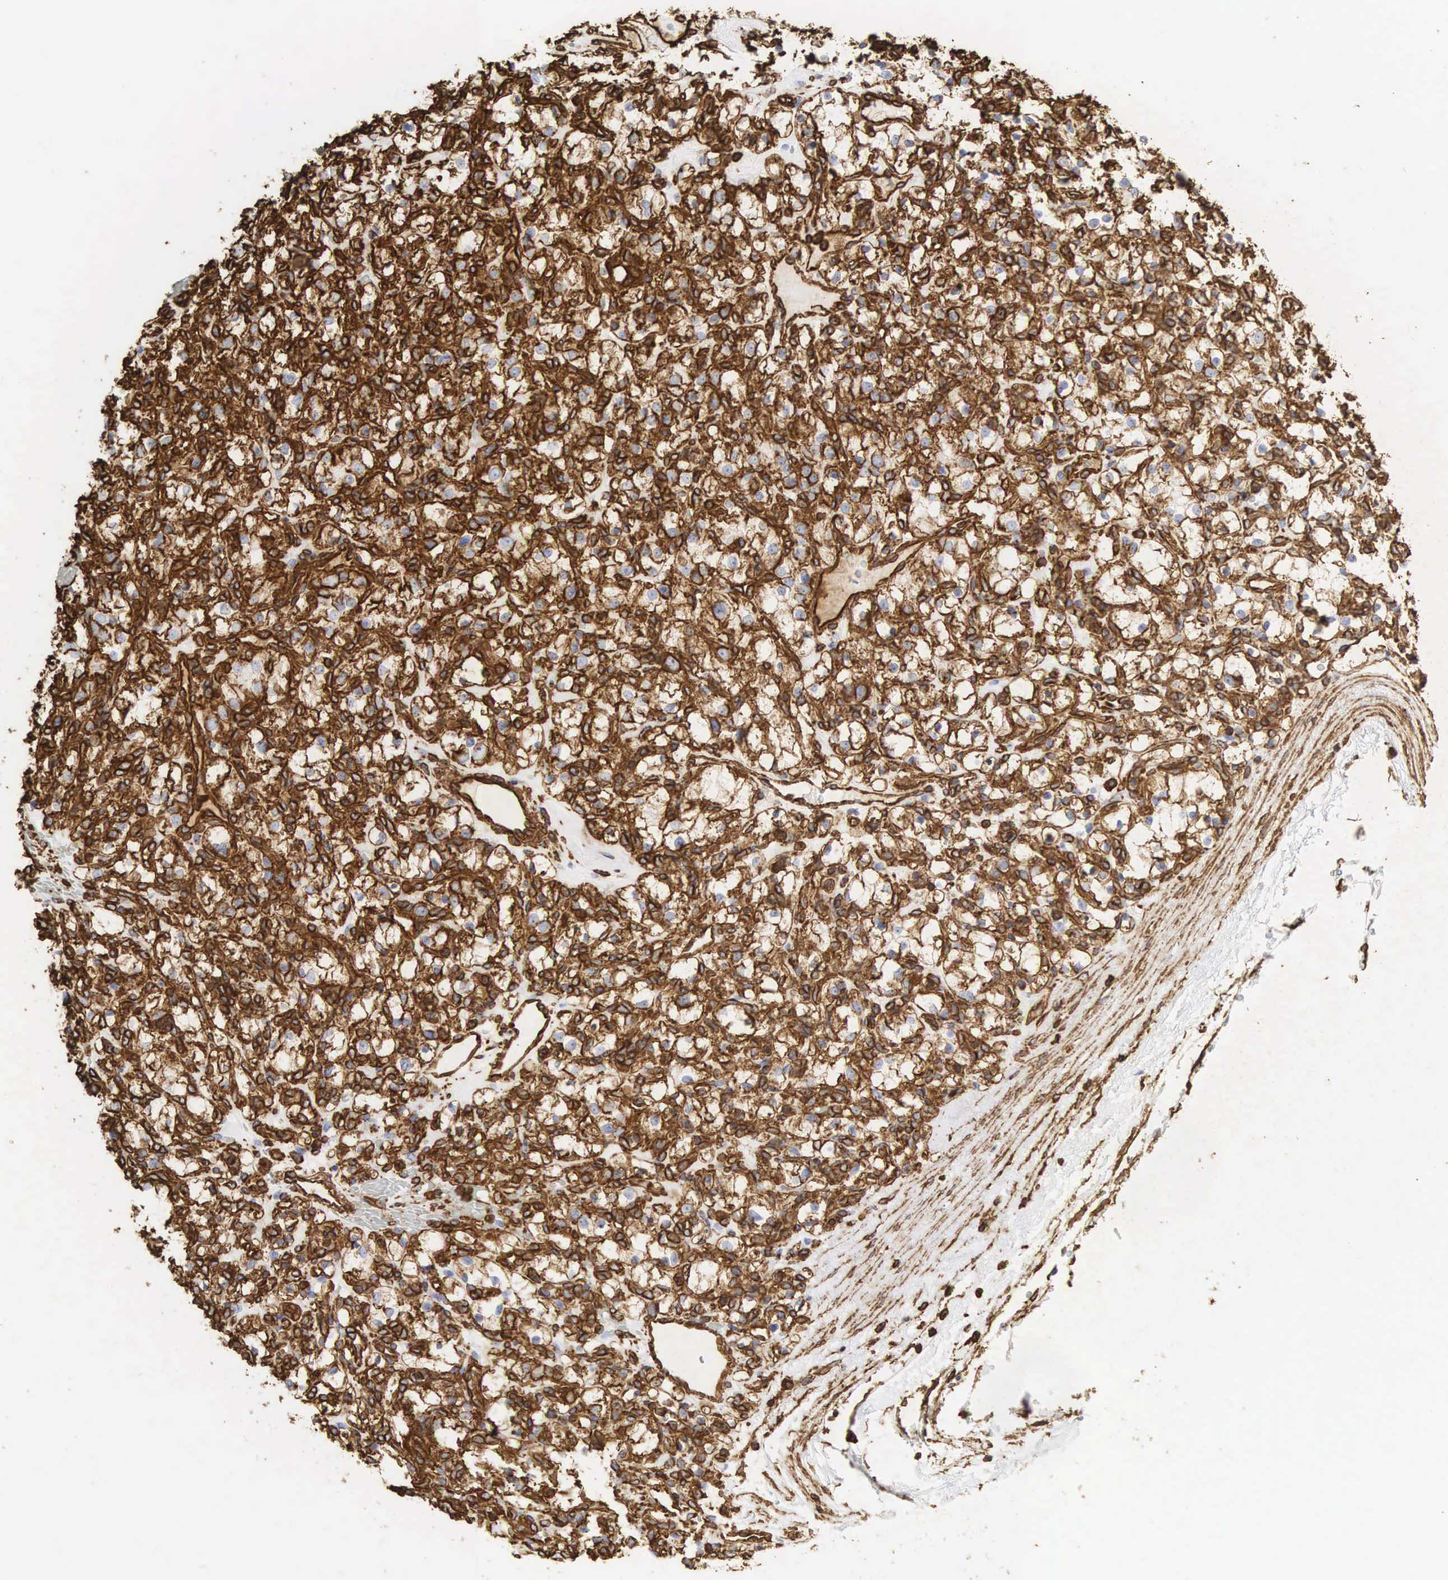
{"staining": {"intensity": "strong", "quantity": ">75%", "location": "cytoplasmic/membranous"}, "tissue": "renal cancer", "cell_type": "Tumor cells", "image_type": "cancer", "snomed": [{"axis": "morphology", "description": "Adenocarcinoma, NOS"}, {"axis": "topography", "description": "Kidney"}], "caption": "Human renal cancer (adenocarcinoma) stained with a protein marker displays strong staining in tumor cells.", "gene": "VIM", "patient": {"sex": "female", "age": 83}}